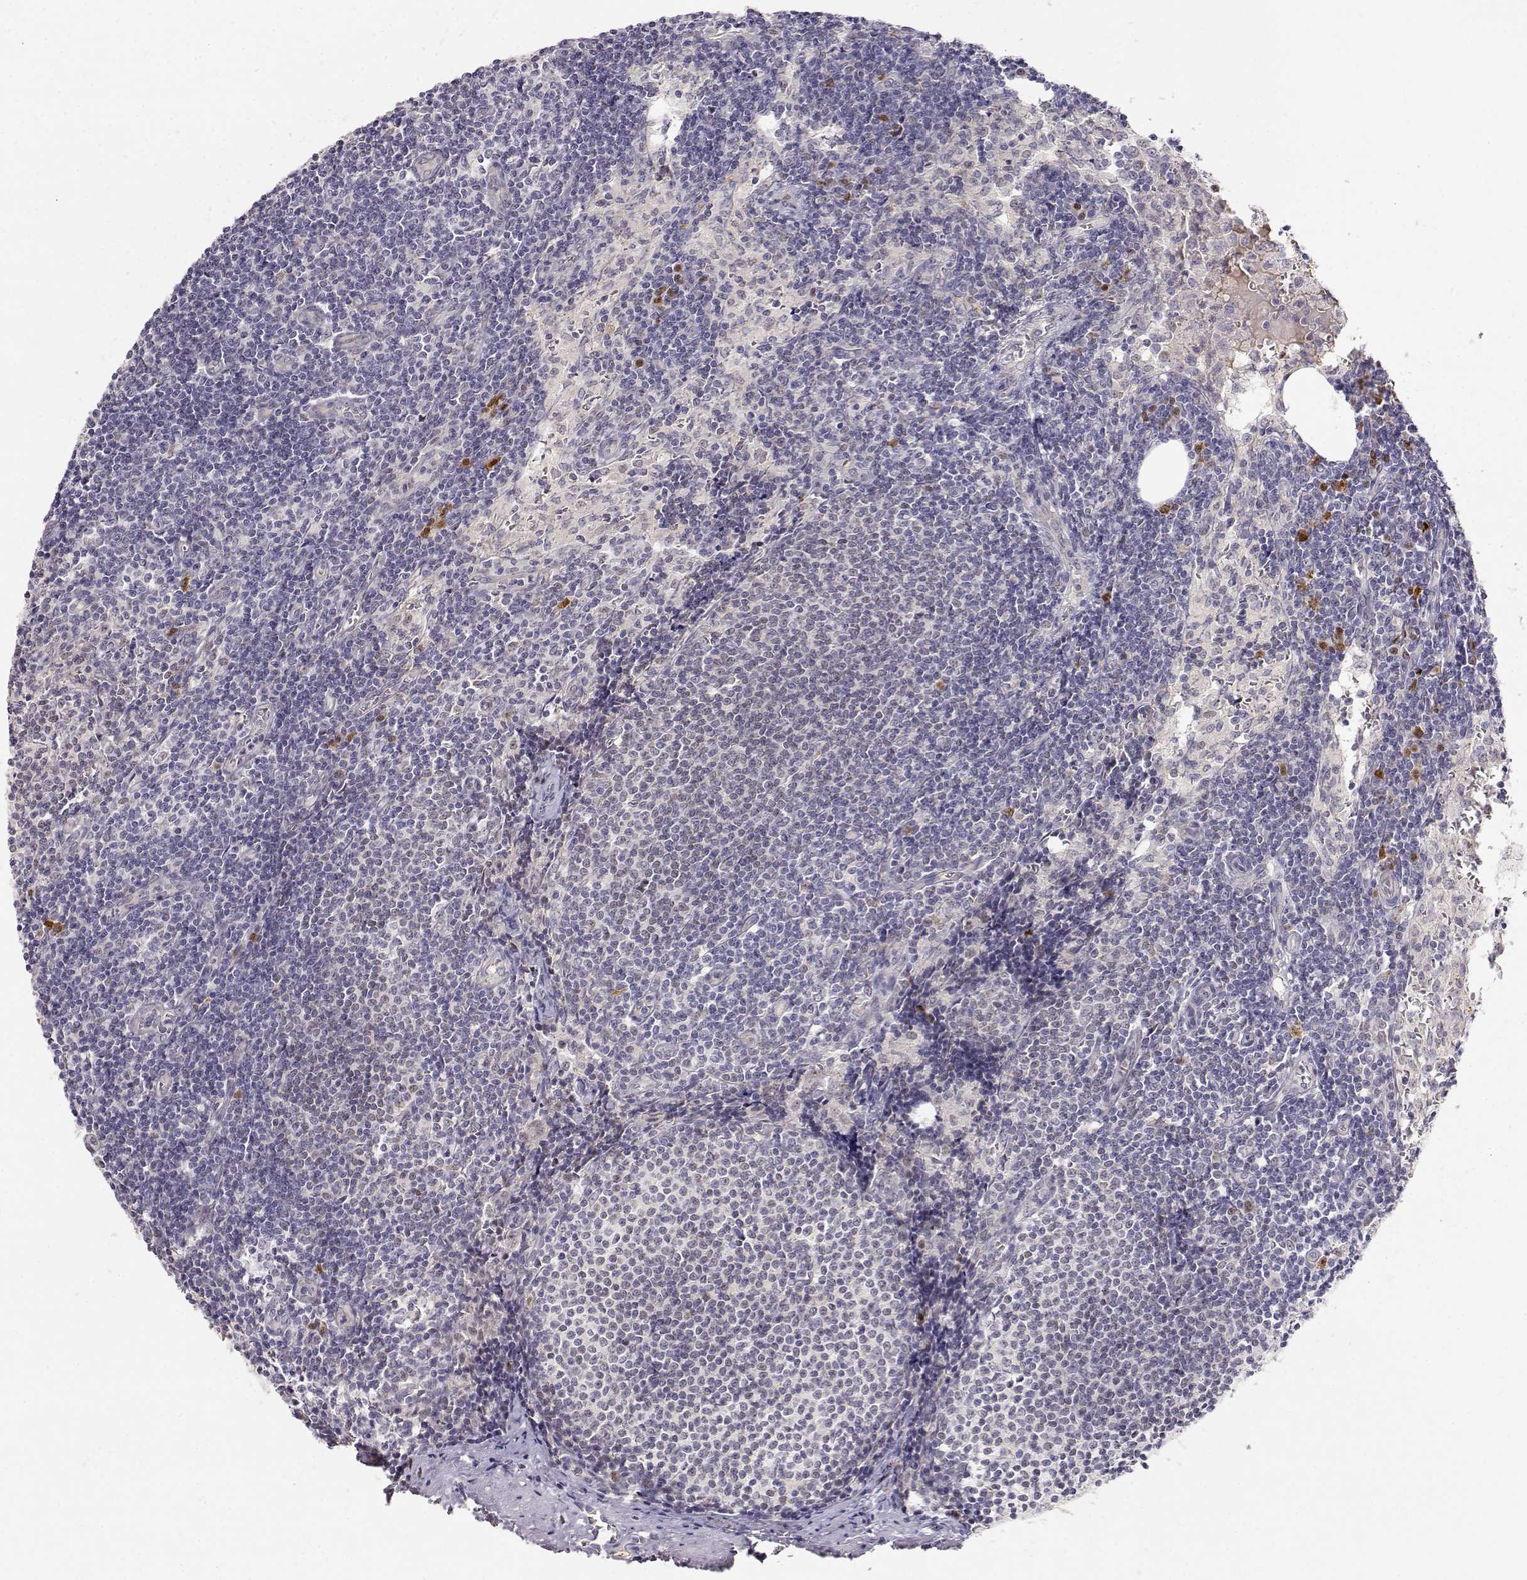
{"staining": {"intensity": "negative", "quantity": "none", "location": "none"}, "tissue": "lymph node", "cell_type": "Germinal center cells", "image_type": "normal", "snomed": [{"axis": "morphology", "description": "Normal tissue, NOS"}, {"axis": "topography", "description": "Lymph node"}], "caption": "Immunohistochemistry micrograph of benign lymph node: human lymph node stained with DAB displays no significant protein staining in germinal center cells.", "gene": "EAF2", "patient": {"sex": "female", "age": 50}}